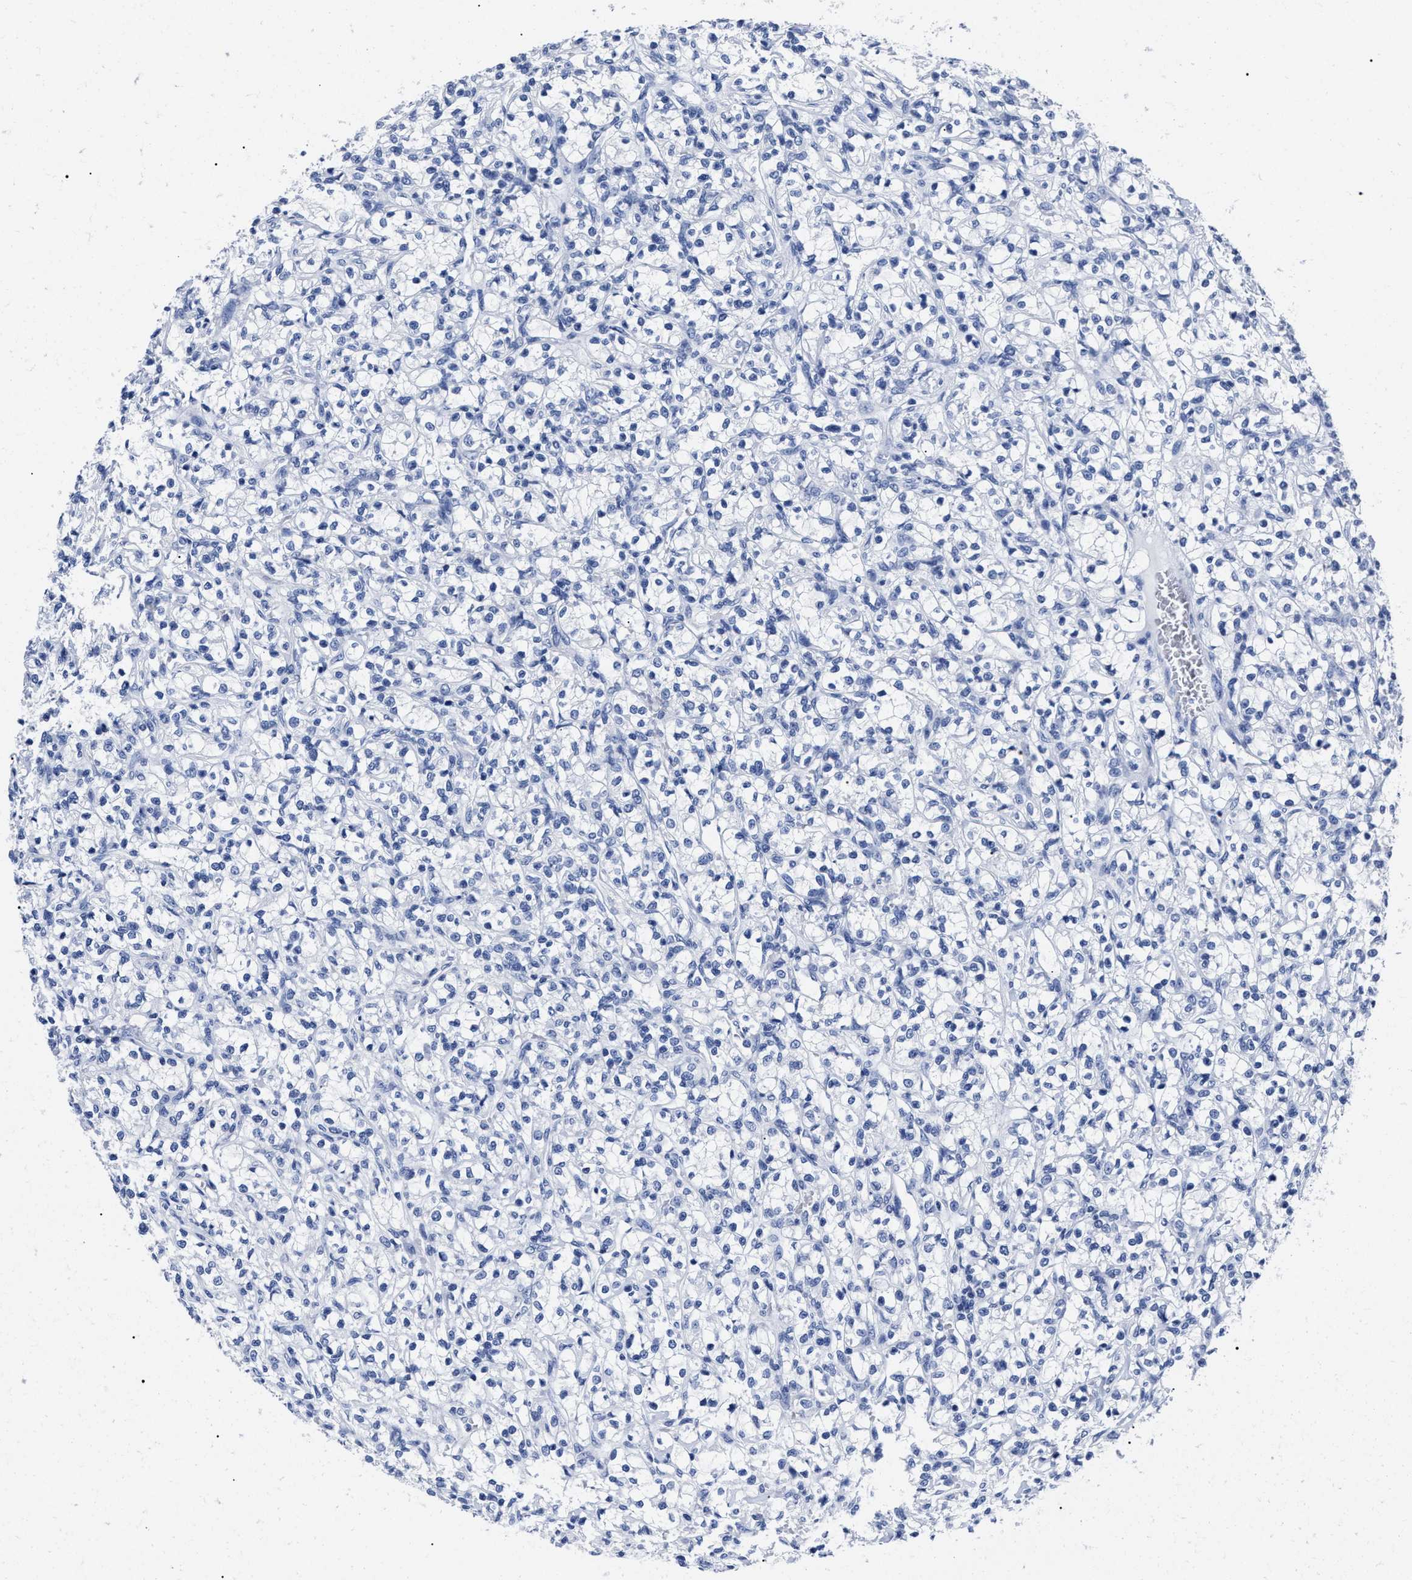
{"staining": {"intensity": "negative", "quantity": "none", "location": "none"}, "tissue": "renal cancer", "cell_type": "Tumor cells", "image_type": "cancer", "snomed": [{"axis": "morphology", "description": "Adenocarcinoma, NOS"}, {"axis": "topography", "description": "Kidney"}], "caption": "There is no significant staining in tumor cells of renal cancer (adenocarcinoma).", "gene": "ALPG", "patient": {"sex": "female", "age": 69}}